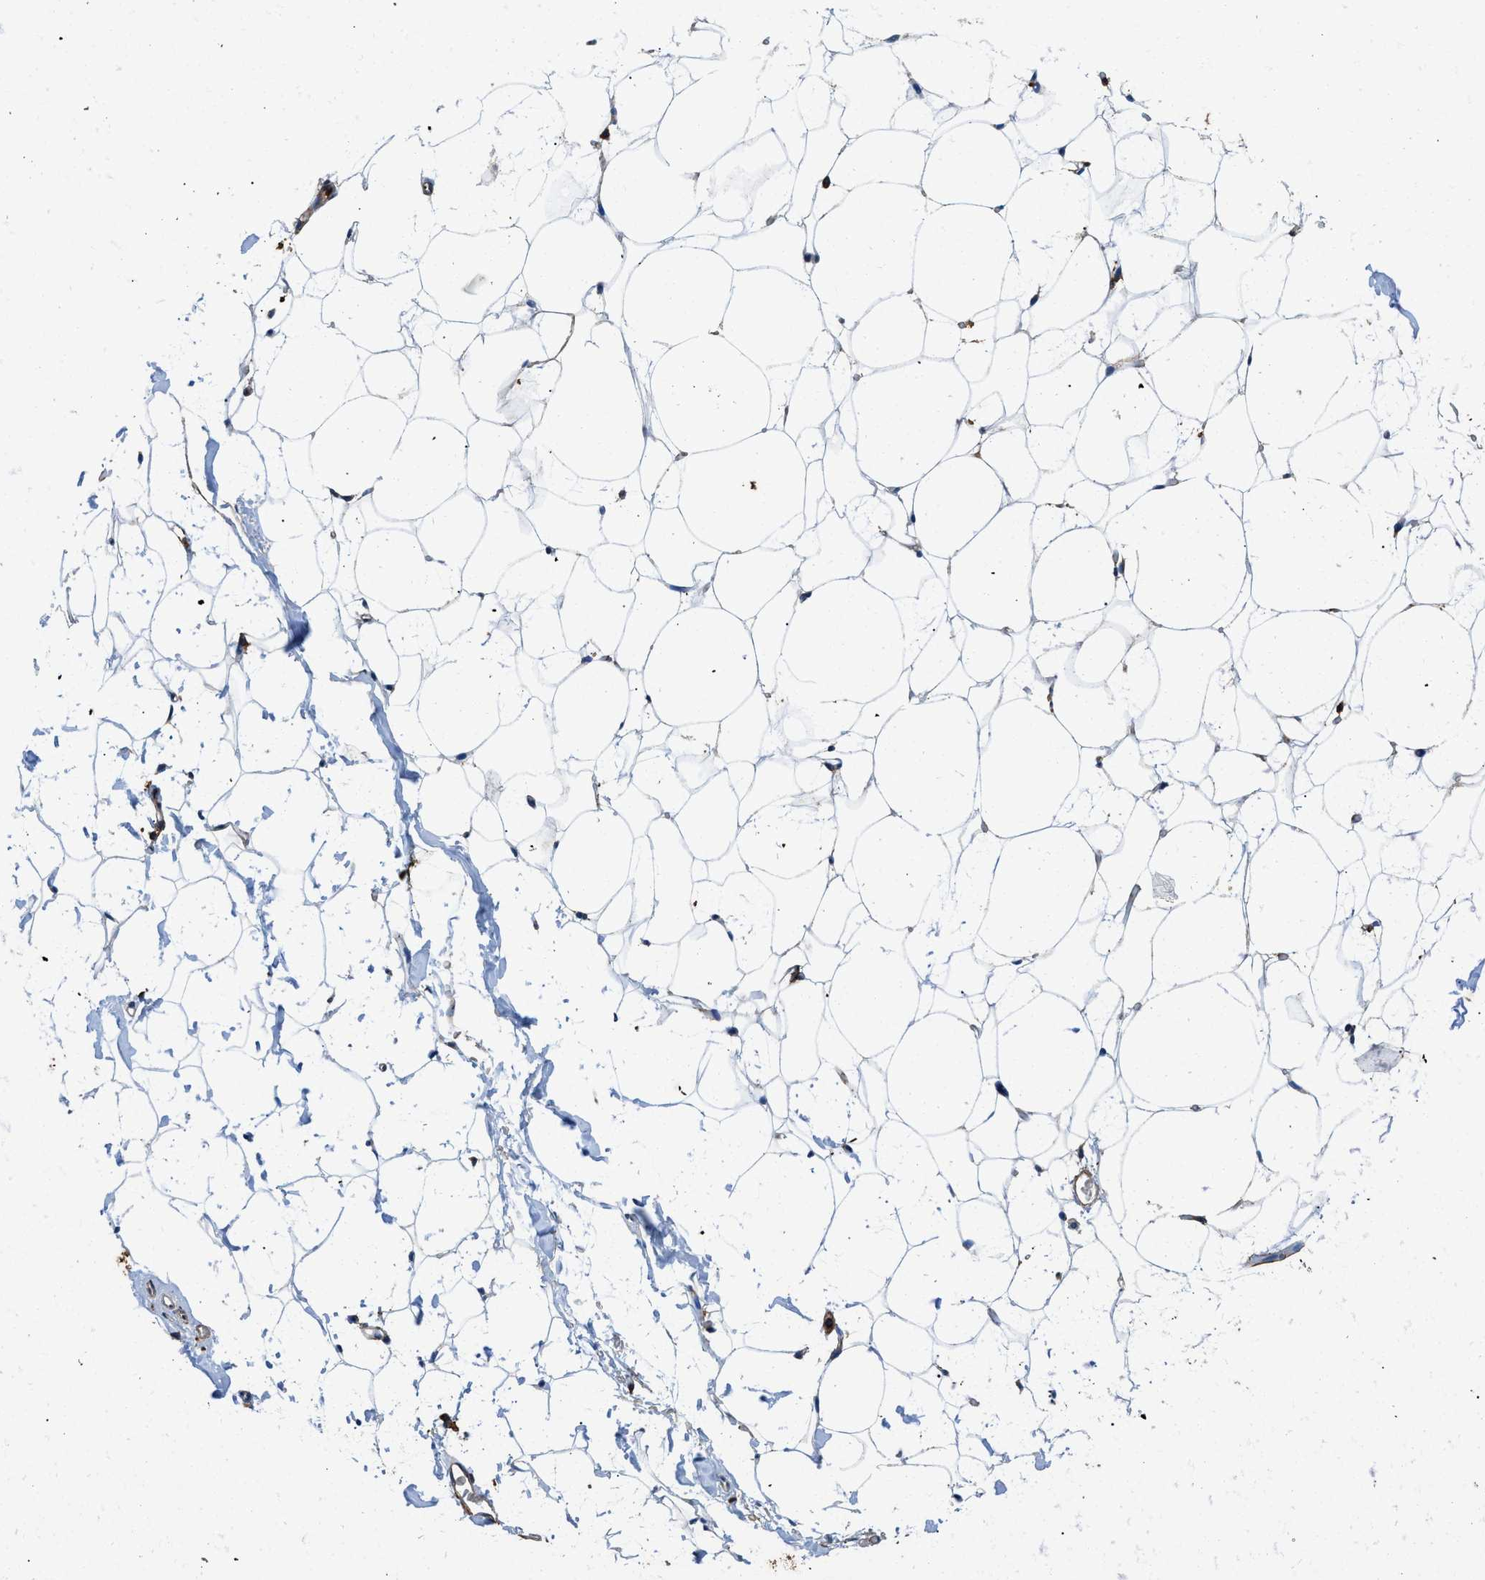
{"staining": {"intensity": "negative", "quantity": "none", "location": "none"}, "tissue": "adipose tissue", "cell_type": "Adipocytes", "image_type": "normal", "snomed": [{"axis": "morphology", "description": "Normal tissue, NOS"}, {"axis": "topography", "description": "Breast"}, {"axis": "topography", "description": "Soft tissue"}], "caption": "Adipose tissue was stained to show a protein in brown. There is no significant staining in adipocytes. (DAB immunohistochemistry (IHC) visualized using brightfield microscopy, high magnification).", "gene": "LINGO2", "patient": {"sex": "female", "age": 75}}